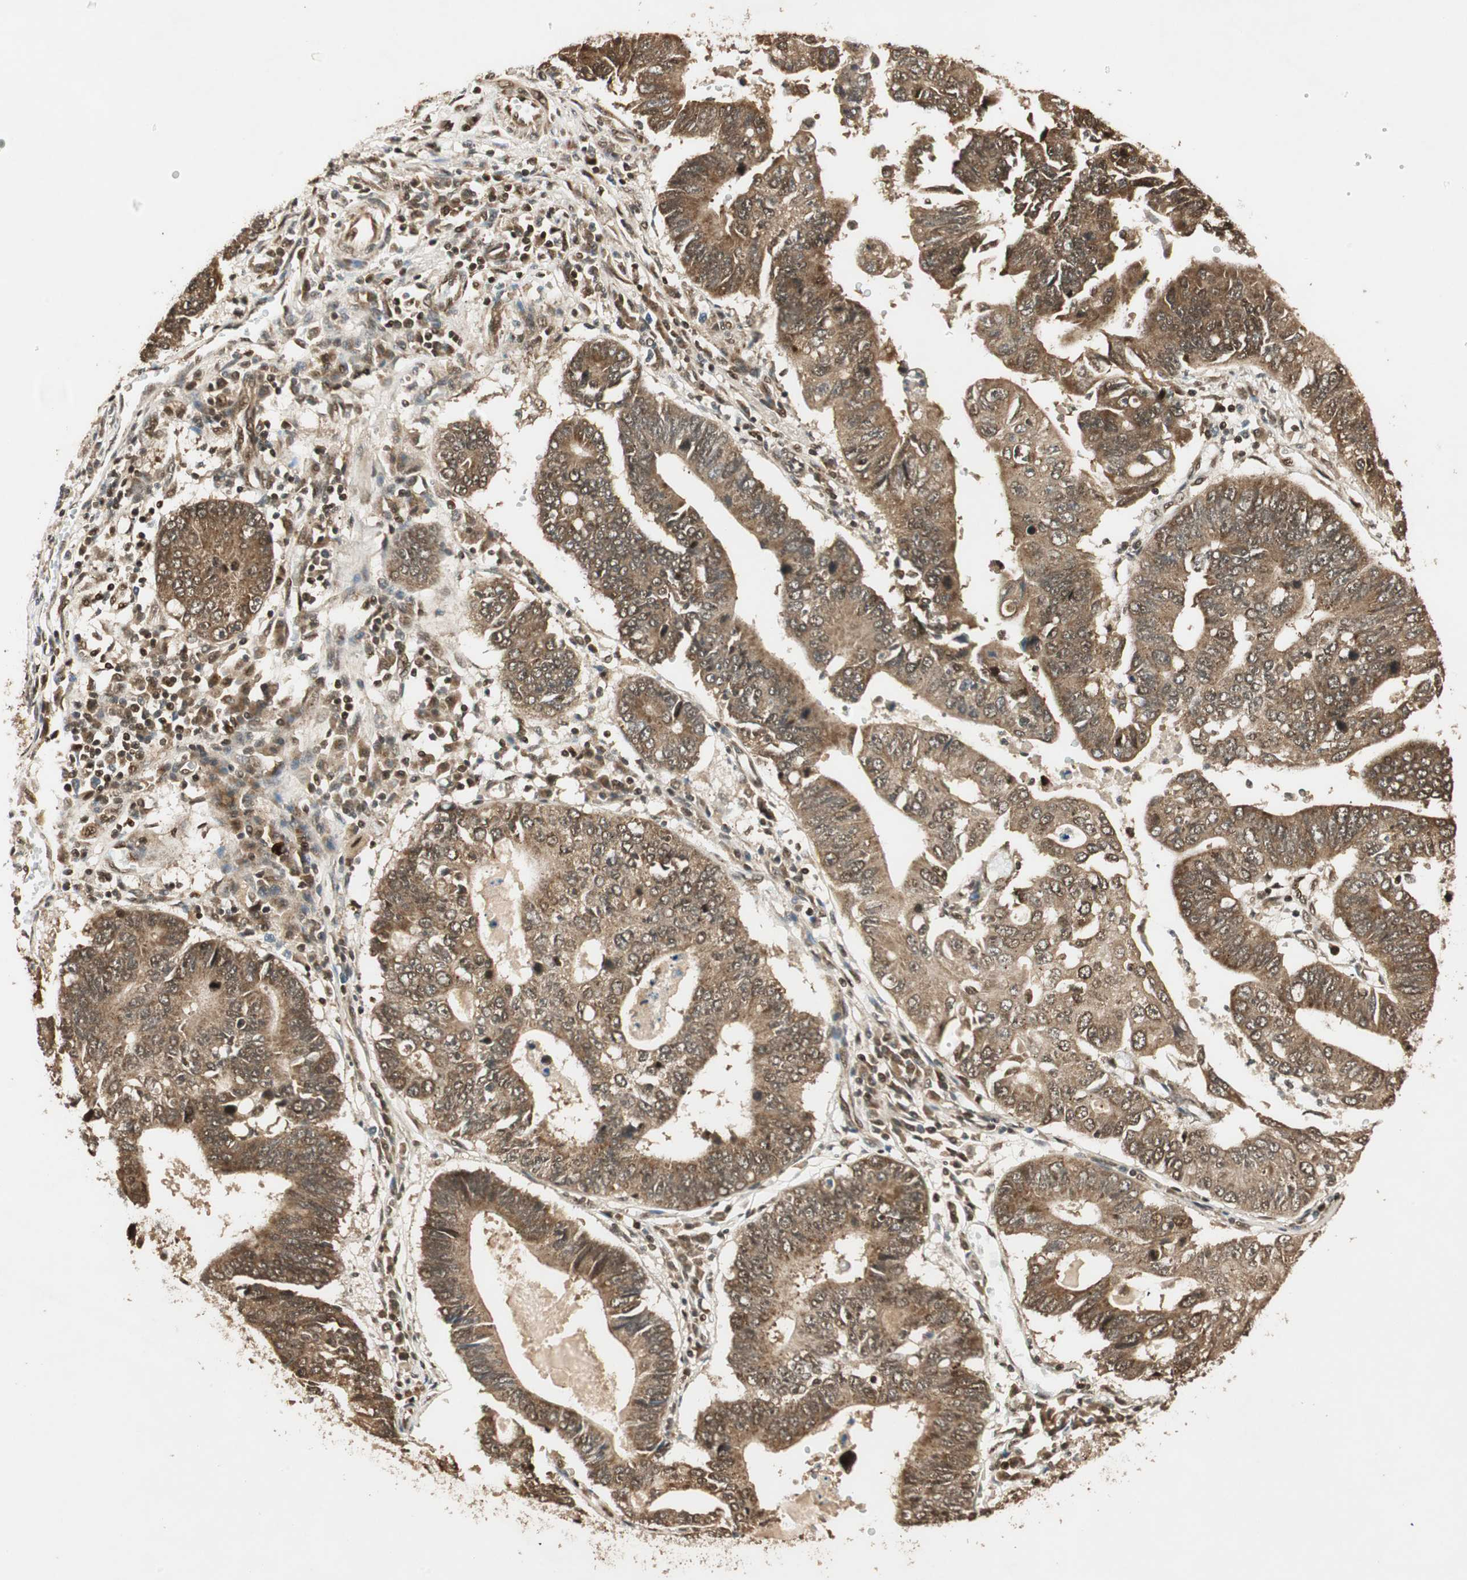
{"staining": {"intensity": "strong", "quantity": ">75%", "location": "cytoplasmic/membranous,nuclear"}, "tissue": "stomach cancer", "cell_type": "Tumor cells", "image_type": "cancer", "snomed": [{"axis": "morphology", "description": "Adenocarcinoma, NOS"}, {"axis": "topography", "description": "Stomach"}], "caption": "This is a histology image of immunohistochemistry staining of adenocarcinoma (stomach), which shows strong positivity in the cytoplasmic/membranous and nuclear of tumor cells.", "gene": "RPA3", "patient": {"sex": "male", "age": 59}}